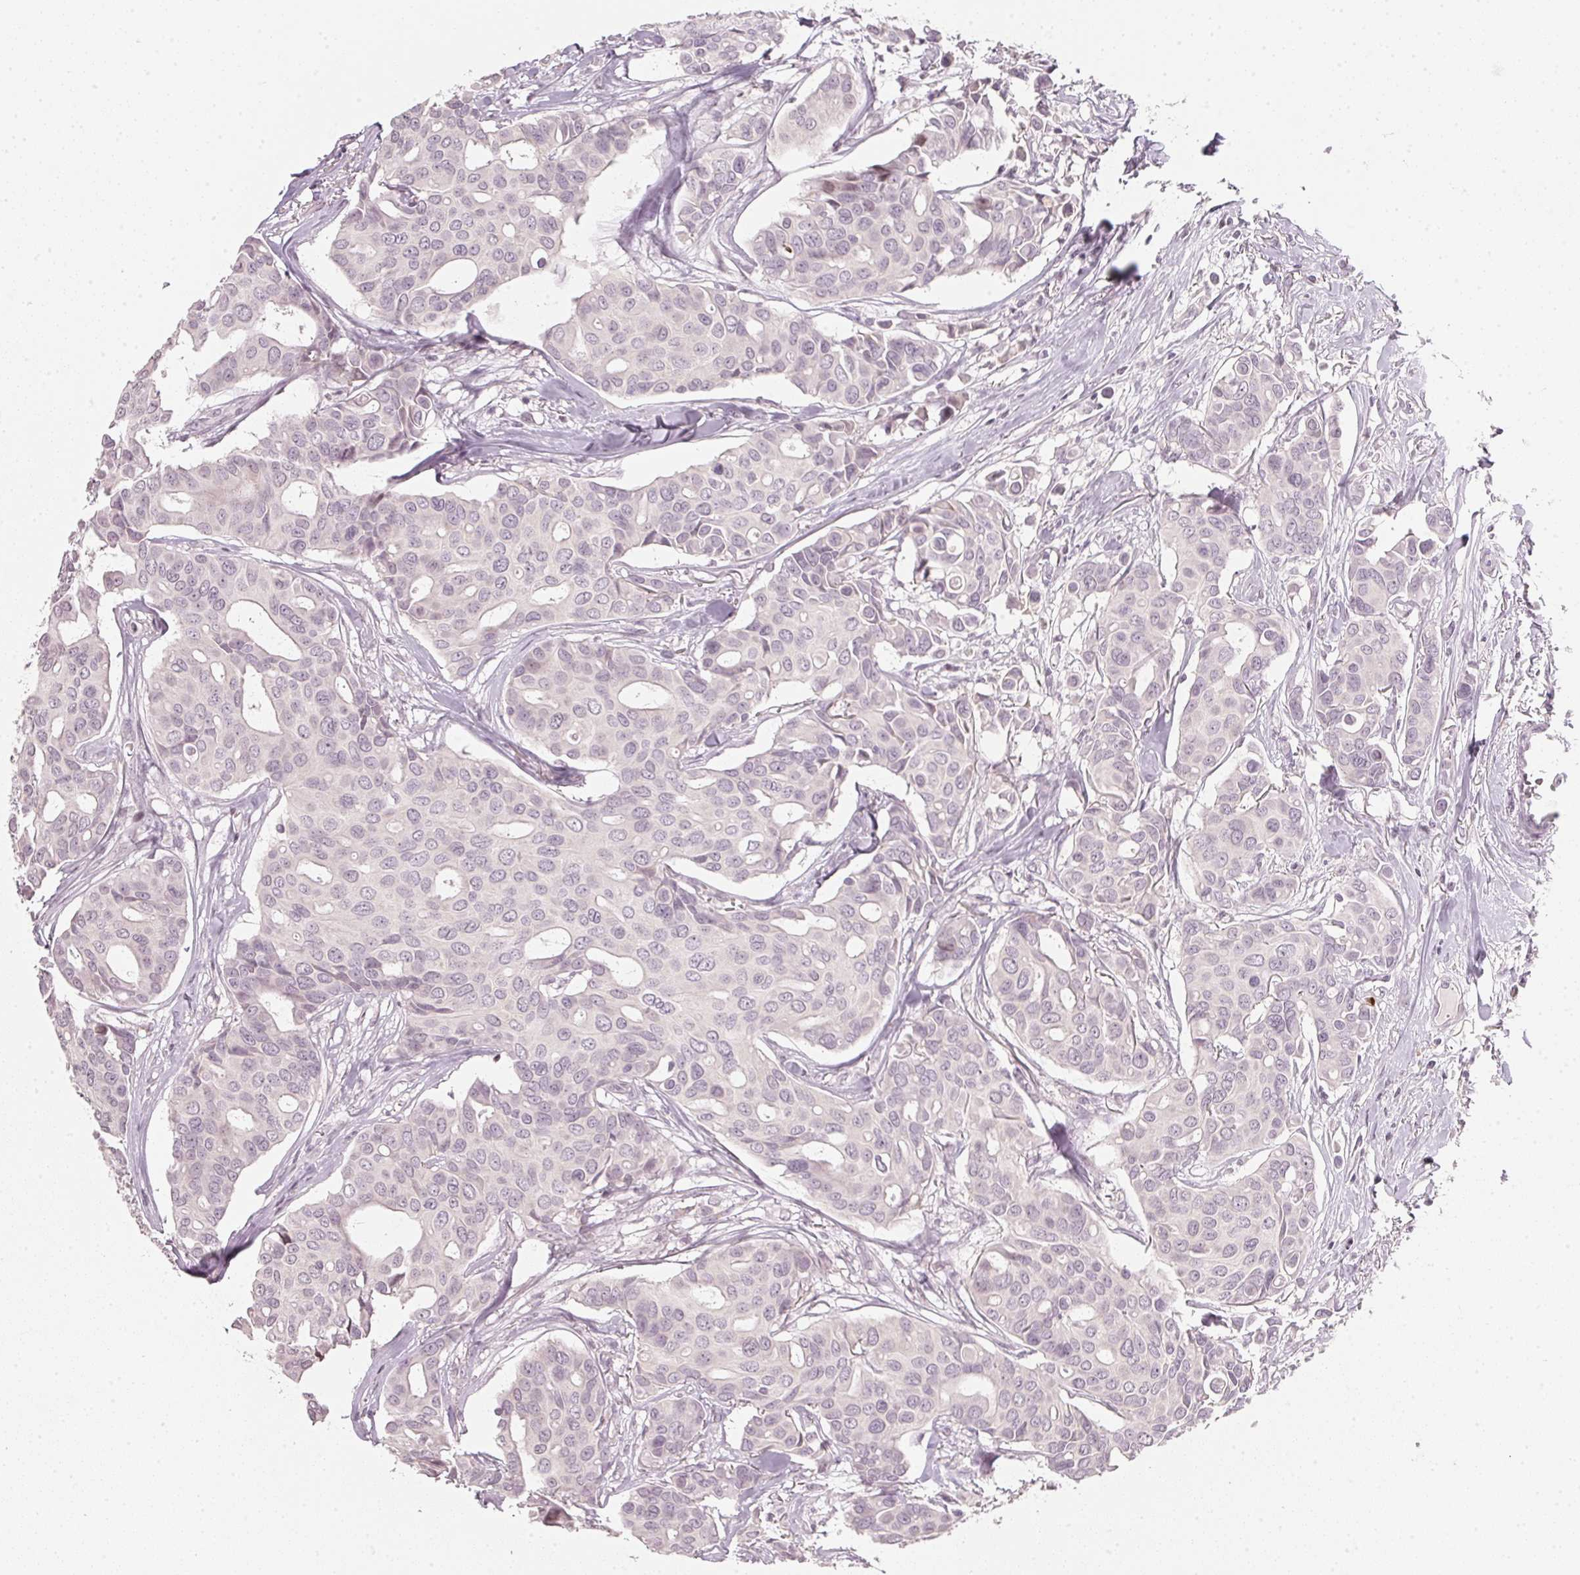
{"staining": {"intensity": "negative", "quantity": "none", "location": "none"}, "tissue": "breast cancer", "cell_type": "Tumor cells", "image_type": "cancer", "snomed": [{"axis": "morphology", "description": "Duct carcinoma"}, {"axis": "topography", "description": "Breast"}], "caption": "A photomicrograph of breast cancer (intraductal carcinoma) stained for a protein displays no brown staining in tumor cells.", "gene": "SFRP4", "patient": {"sex": "female", "age": 54}}